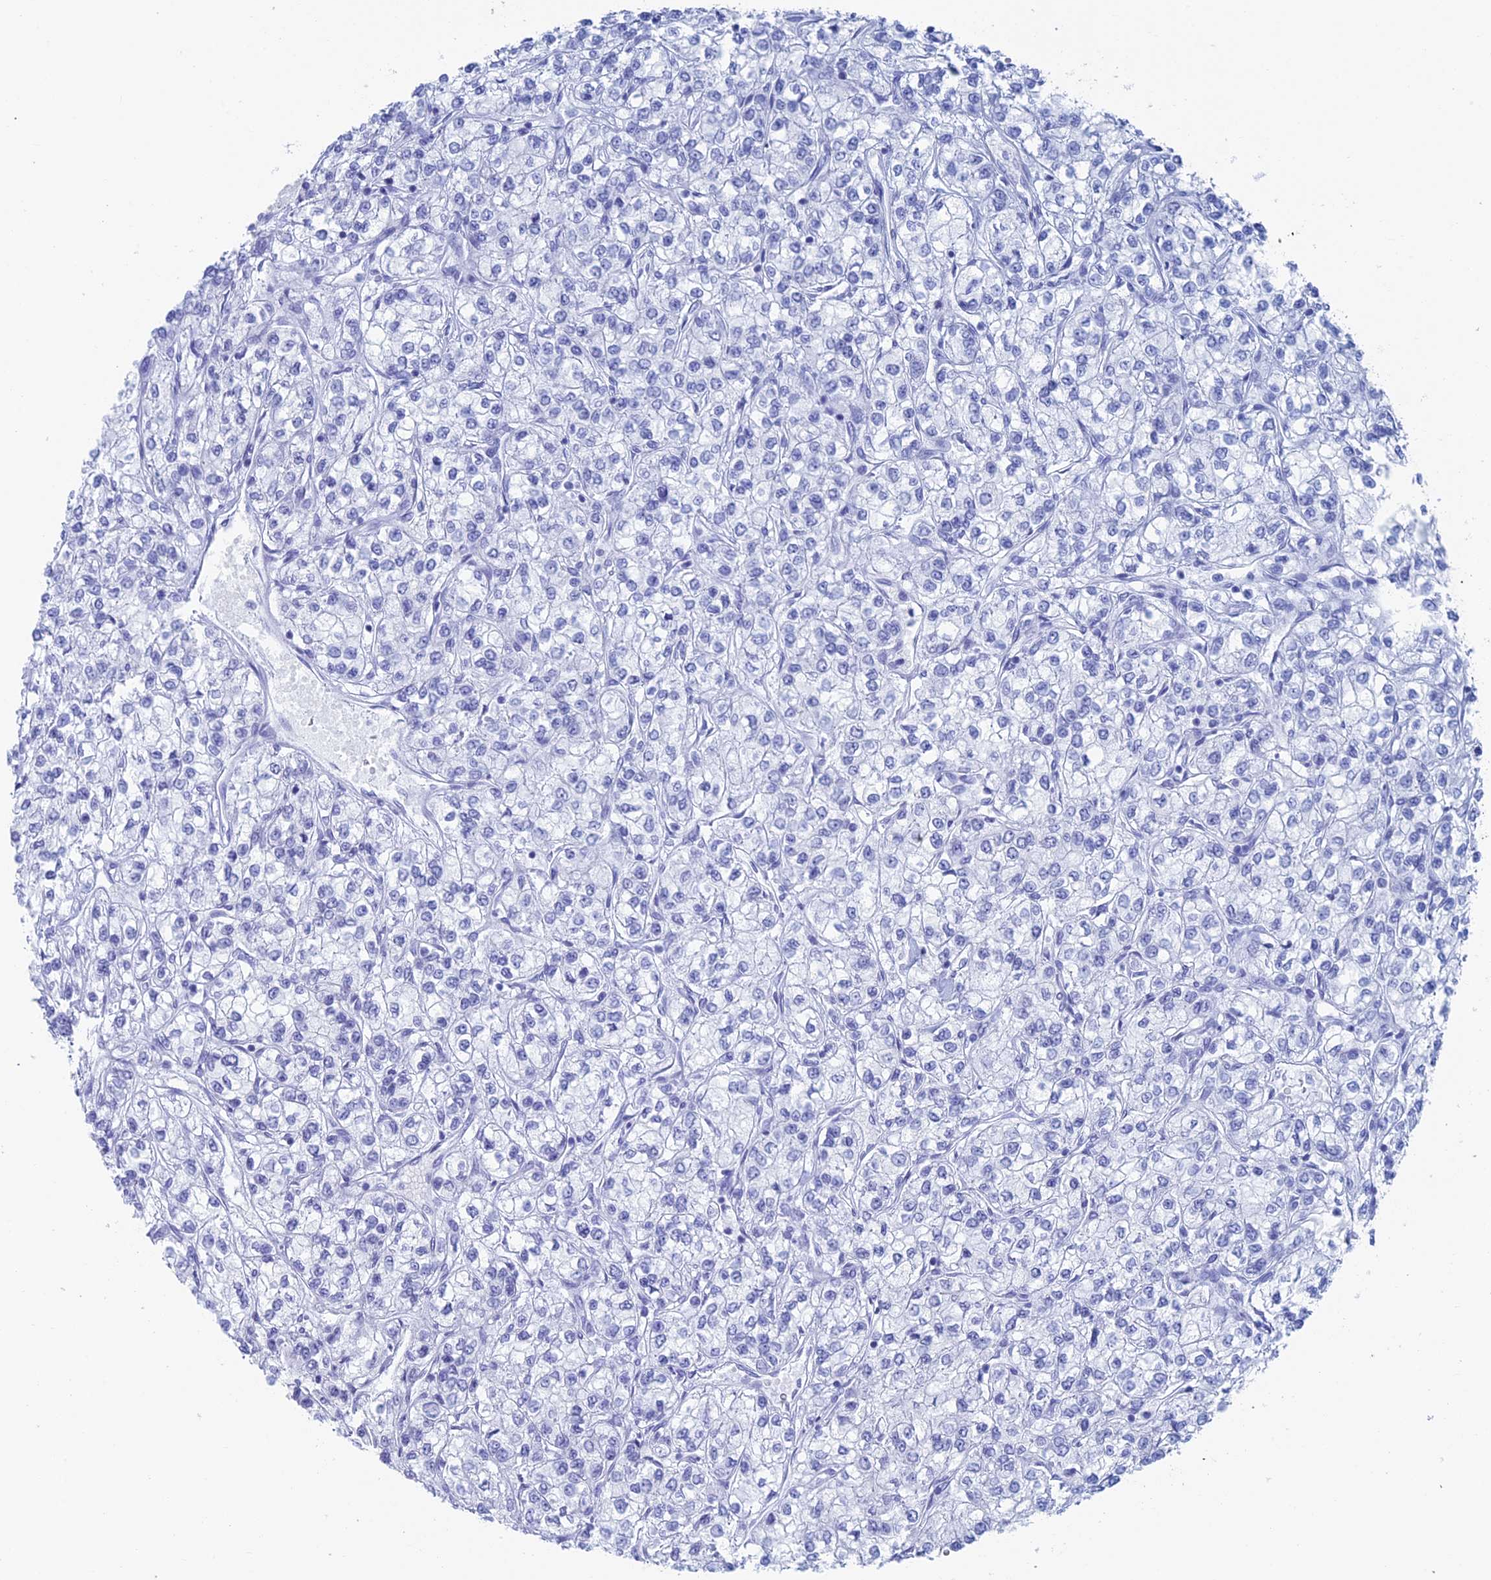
{"staining": {"intensity": "negative", "quantity": "none", "location": "none"}, "tissue": "renal cancer", "cell_type": "Tumor cells", "image_type": "cancer", "snomed": [{"axis": "morphology", "description": "Adenocarcinoma, NOS"}, {"axis": "topography", "description": "Kidney"}], "caption": "Immunohistochemistry (IHC) of renal cancer (adenocarcinoma) shows no staining in tumor cells.", "gene": "TBC1D30", "patient": {"sex": "male", "age": 80}}